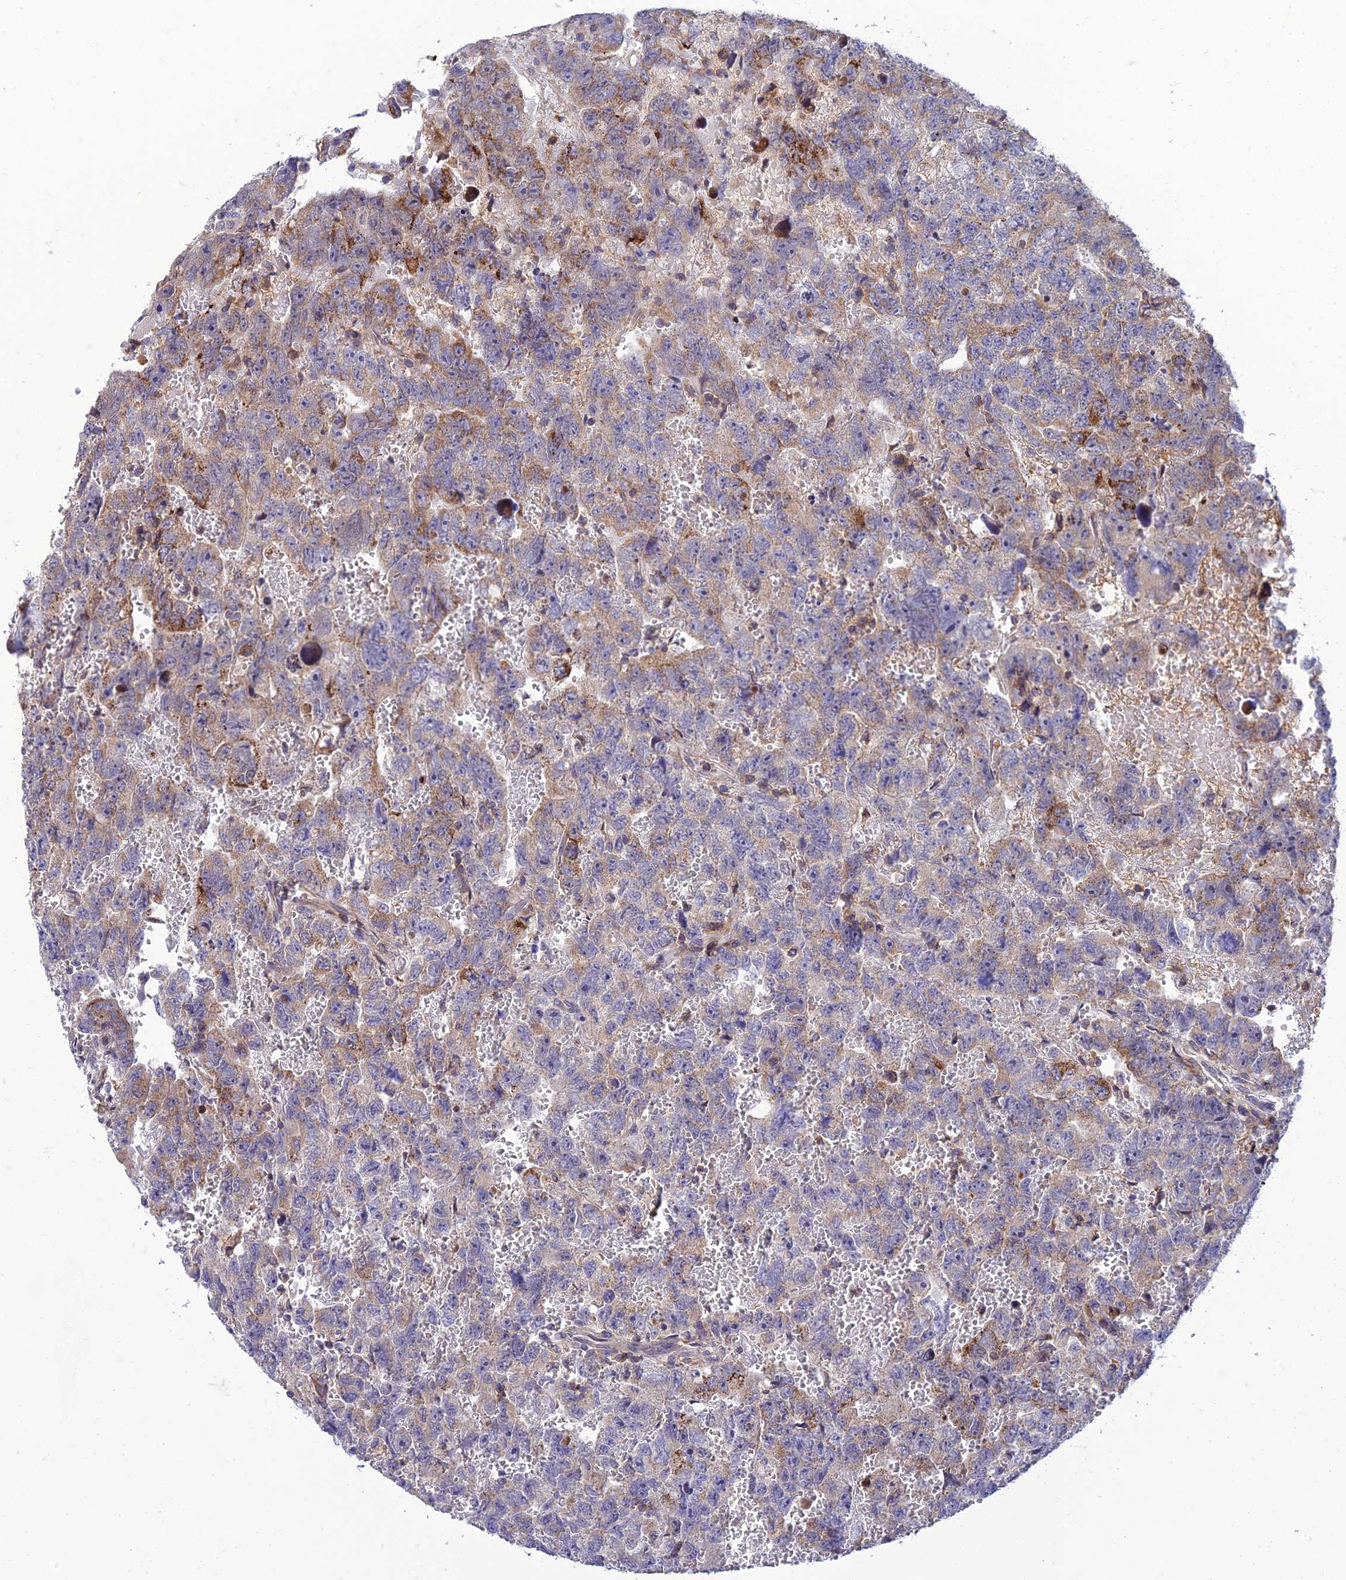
{"staining": {"intensity": "moderate", "quantity": "25%-75%", "location": "cytoplasmic/membranous"}, "tissue": "testis cancer", "cell_type": "Tumor cells", "image_type": "cancer", "snomed": [{"axis": "morphology", "description": "Carcinoma, Embryonal, NOS"}, {"axis": "topography", "description": "Testis"}], "caption": "Protein expression analysis of testis cancer (embryonal carcinoma) demonstrates moderate cytoplasmic/membranous expression in about 25%-75% of tumor cells.", "gene": "IRAK3", "patient": {"sex": "male", "age": 45}}